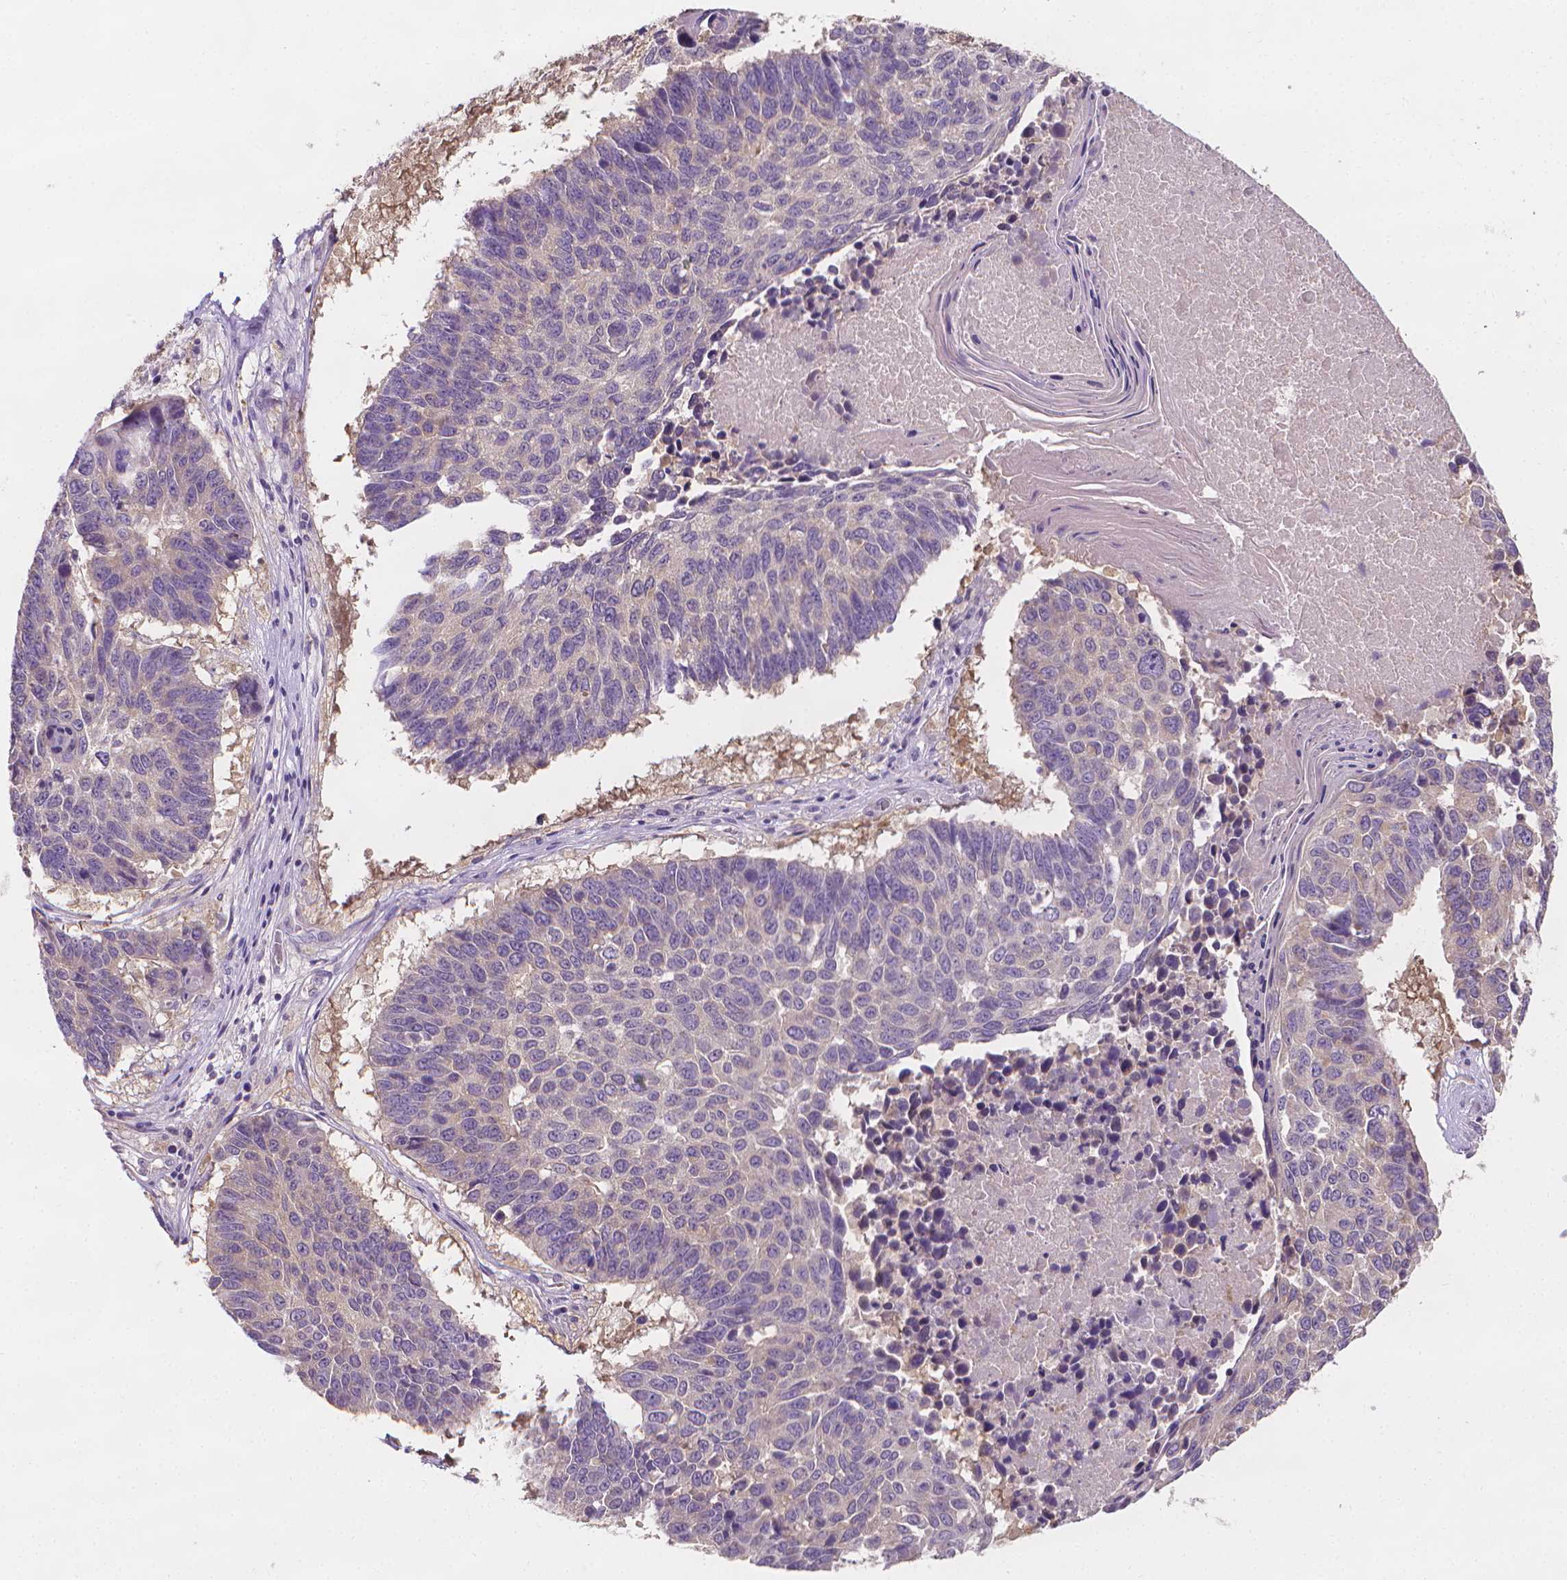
{"staining": {"intensity": "negative", "quantity": "none", "location": "none"}, "tissue": "lung cancer", "cell_type": "Tumor cells", "image_type": "cancer", "snomed": [{"axis": "morphology", "description": "Squamous cell carcinoma, NOS"}, {"axis": "topography", "description": "Lung"}], "caption": "Immunohistochemical staining of human lung cancer displays no significant staining in tumor cells.", "gene": "FASN", "patient": {"sex": "male", "age": 73}}